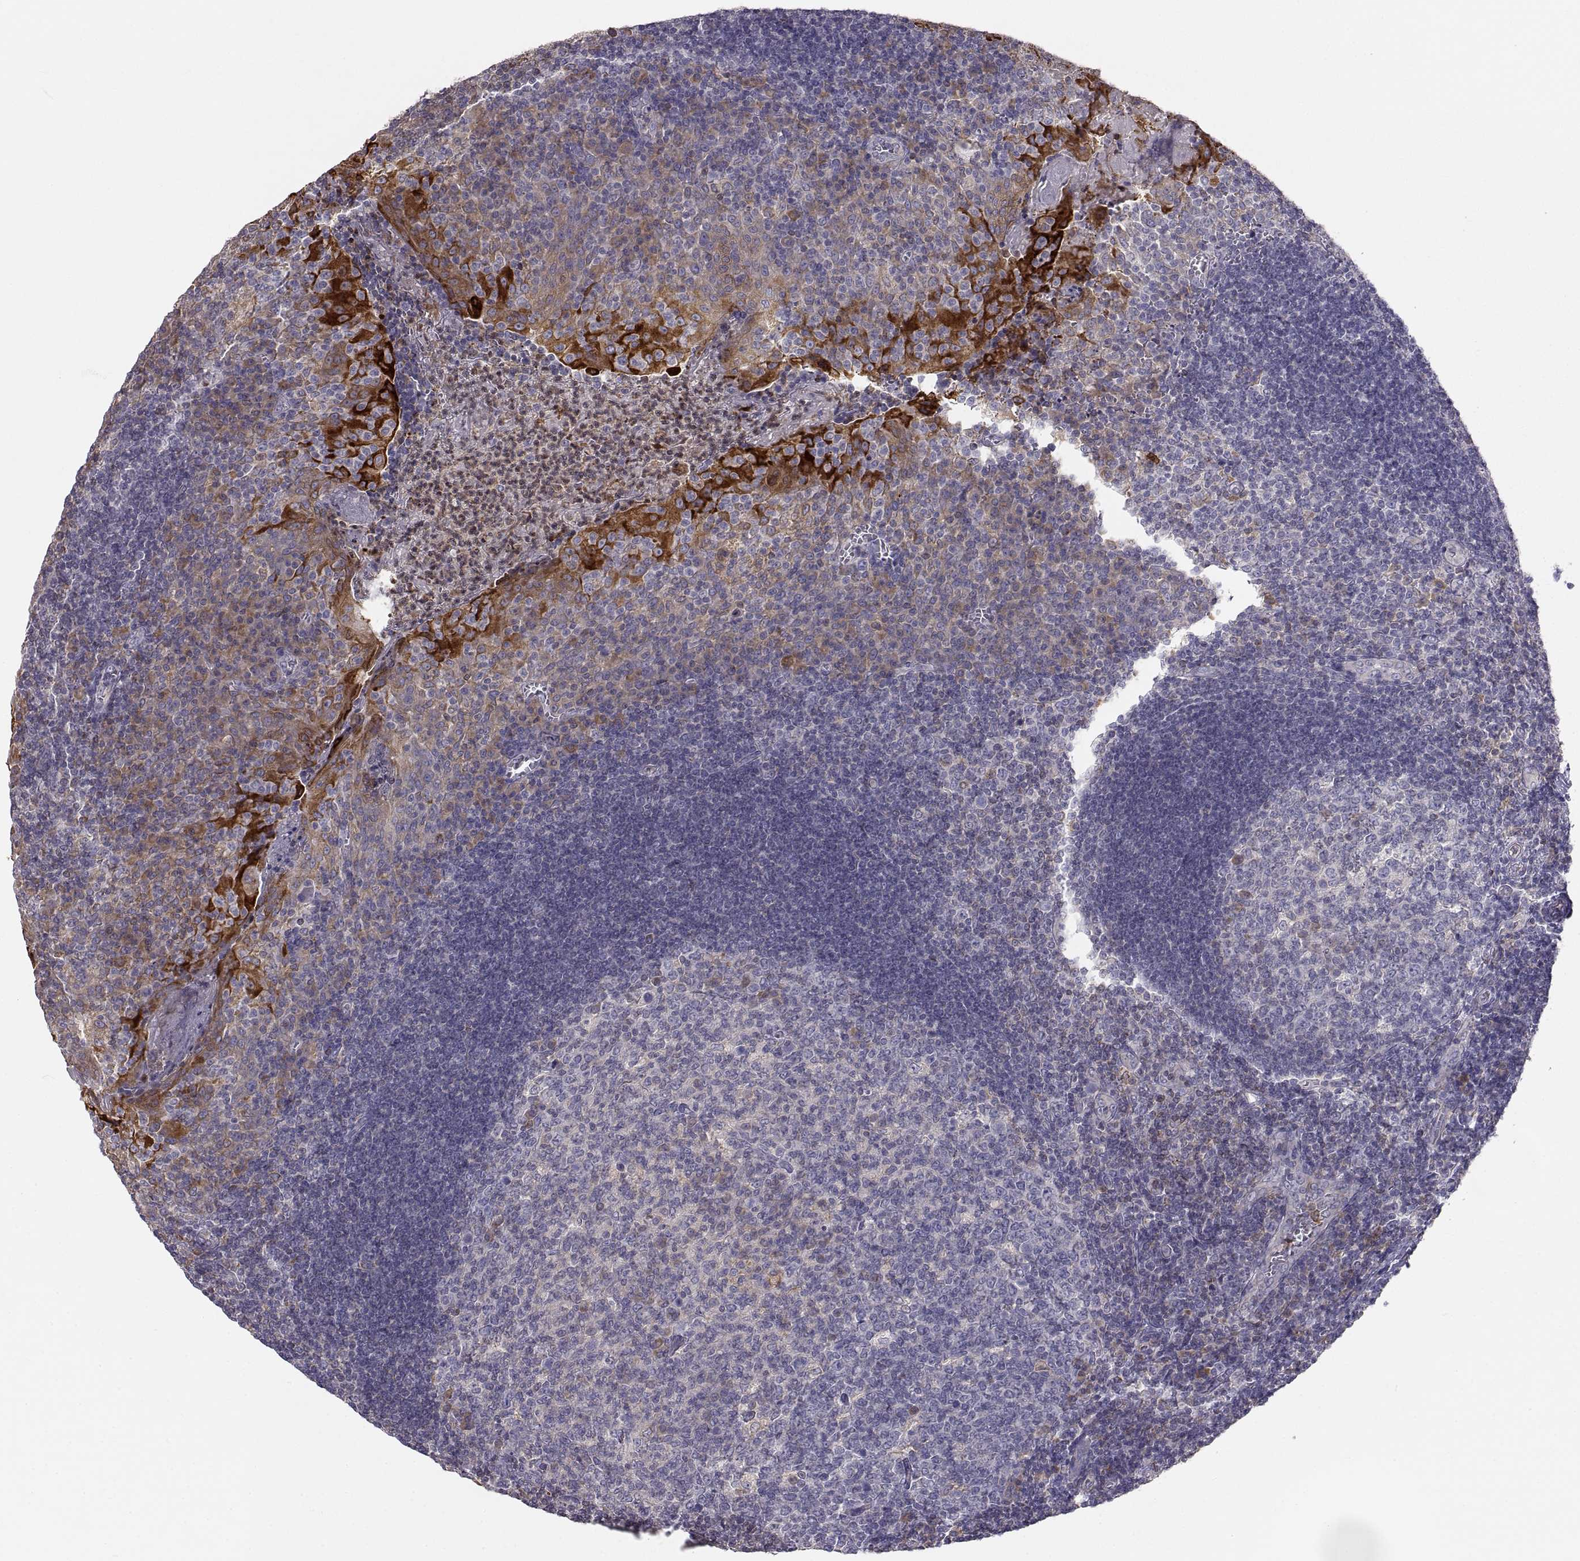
{"staining": {"intensity": "negative", "quantity": "none", "location": "none"}, "tissue": "tonsil", "cell_type": "Germinal center cells", "image_type": "normal", "snomed": [{"axis": "morphology", "description": "Normal tissue, NOS"}, {"axis": "topography", "description": "Tonsil"}], "caption": "The IHC micrograph has no significant staining in germinal center cells of tonsil. (DAB IHC visualized using brightfield microscopy, high magnification).", "gene": "ERO1A", "patient": {"sex": "female", "age": 12}}